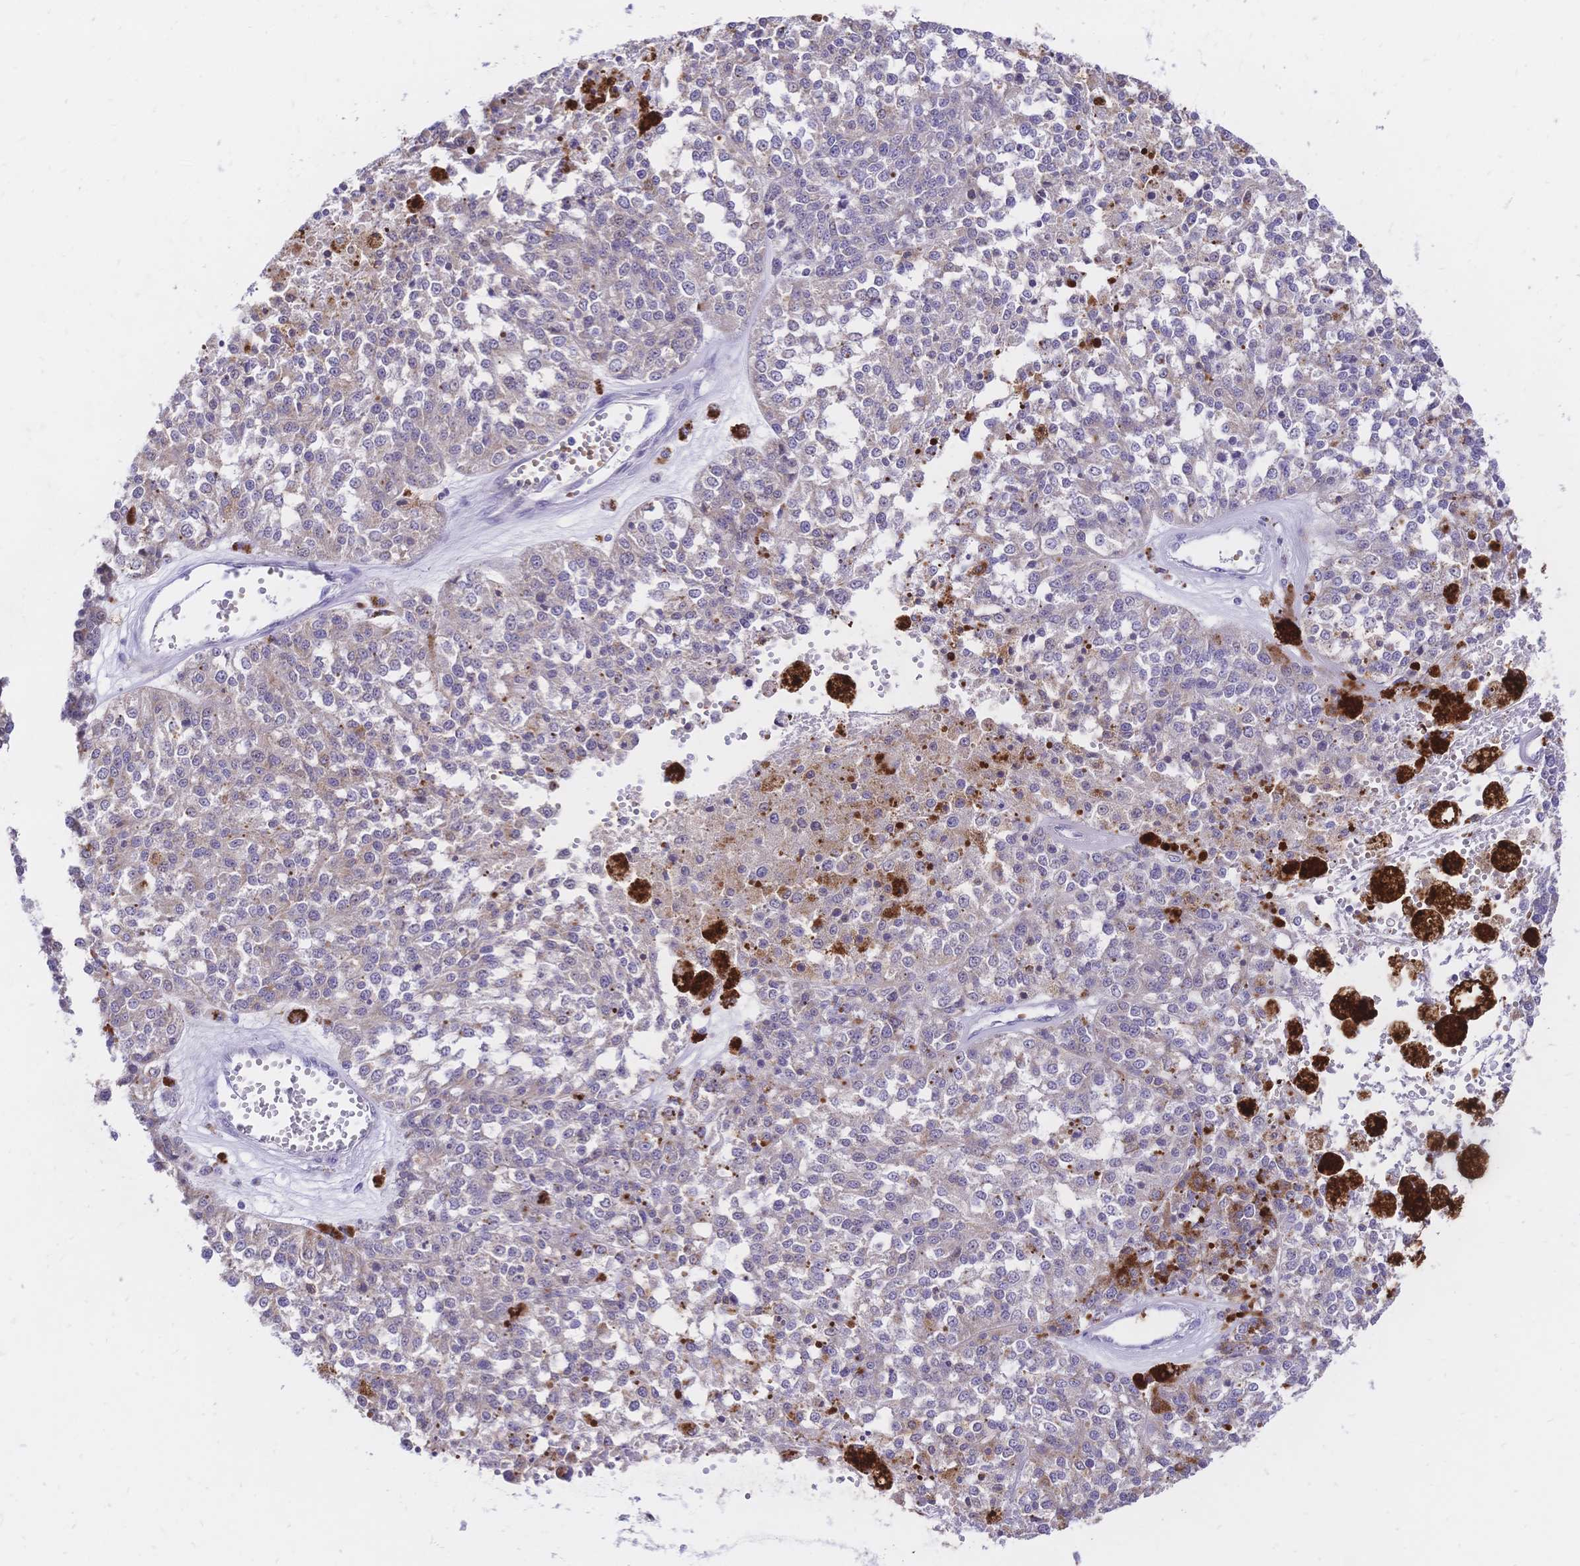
{"staining": {"intensity": "weak", "quantity": "<25%", "location": "cytoplasmic/membranous"}, "tissue": "melanoma", "cell_type": "Tumor cells", "image_type": "cancer", "snomed": [{"axis": "morphology", "description": "Malignant melanoma, Metastatic site"}, {"axis": "topography", "description": "Lymph node"}], "caption": "Melanoma was stained to show a protein in brown. There is no significant staining in tumor cells.", "gene": "CLEC18B", "patient": {"sex": "female", "age": 64}}